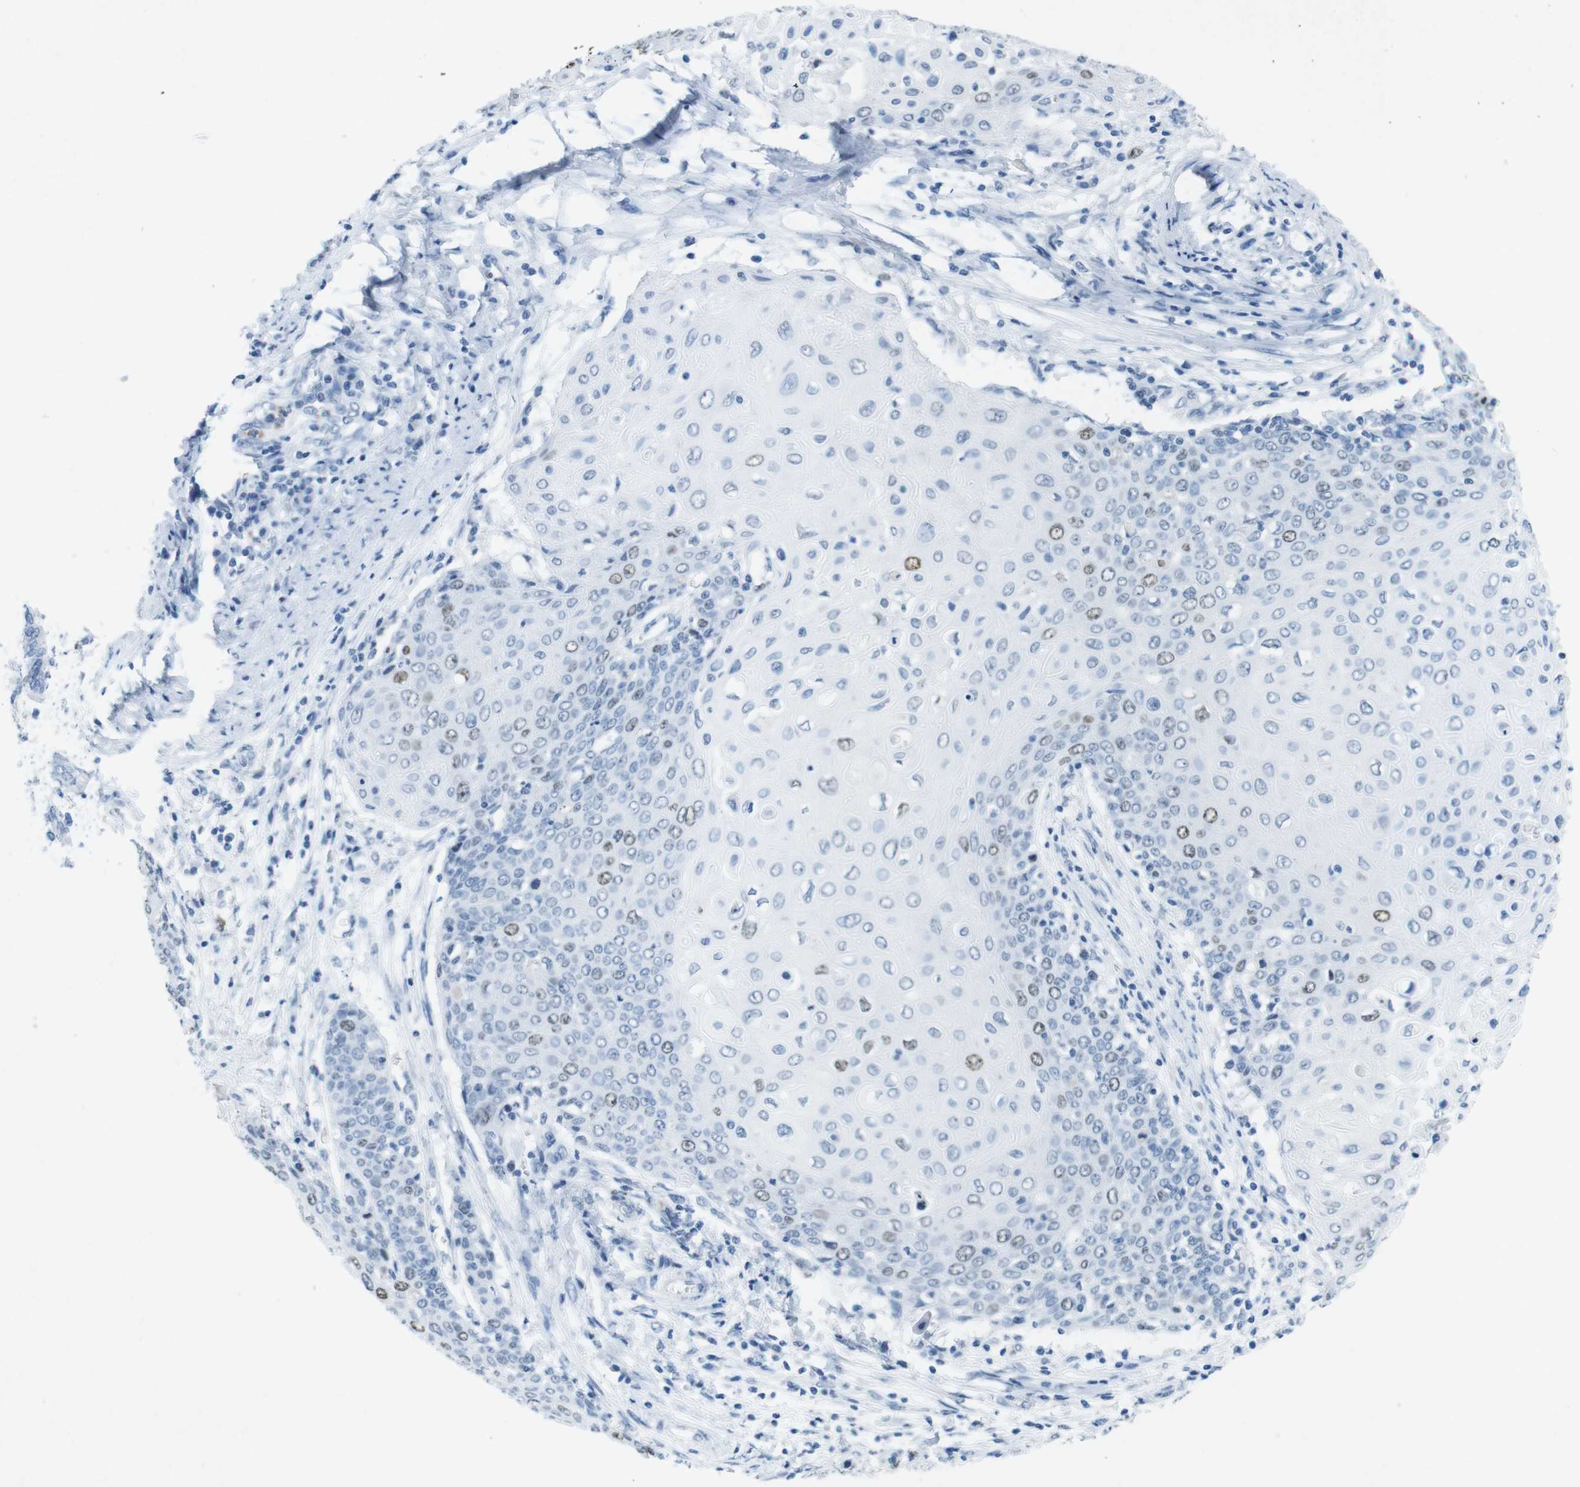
{"staining": {"intensity": "weak", "quantity": "<25%", "location": "nuclear"}, "tissue": "cervical cancer", "cell_type": "Tumor cells", "image_type": "cancer", "snomed": [{"axis": "morphology", "description": "Squamous cell carcinoma, NOS"}, {"axis": "topography", "description": "Cervix"}], "caption": "An IHC photomicrograph of cervical squamous cell carcinoma is shown. There is no staining in tumor cells of cervical squamous cell carcinoma. (DAB (3,3'-diaminobenzidine) immunohistochemistry (IHC) with hematoxylin counter stain).", "gene": "CTAG1B", "patient": {"sex": "female", "age": 39}}